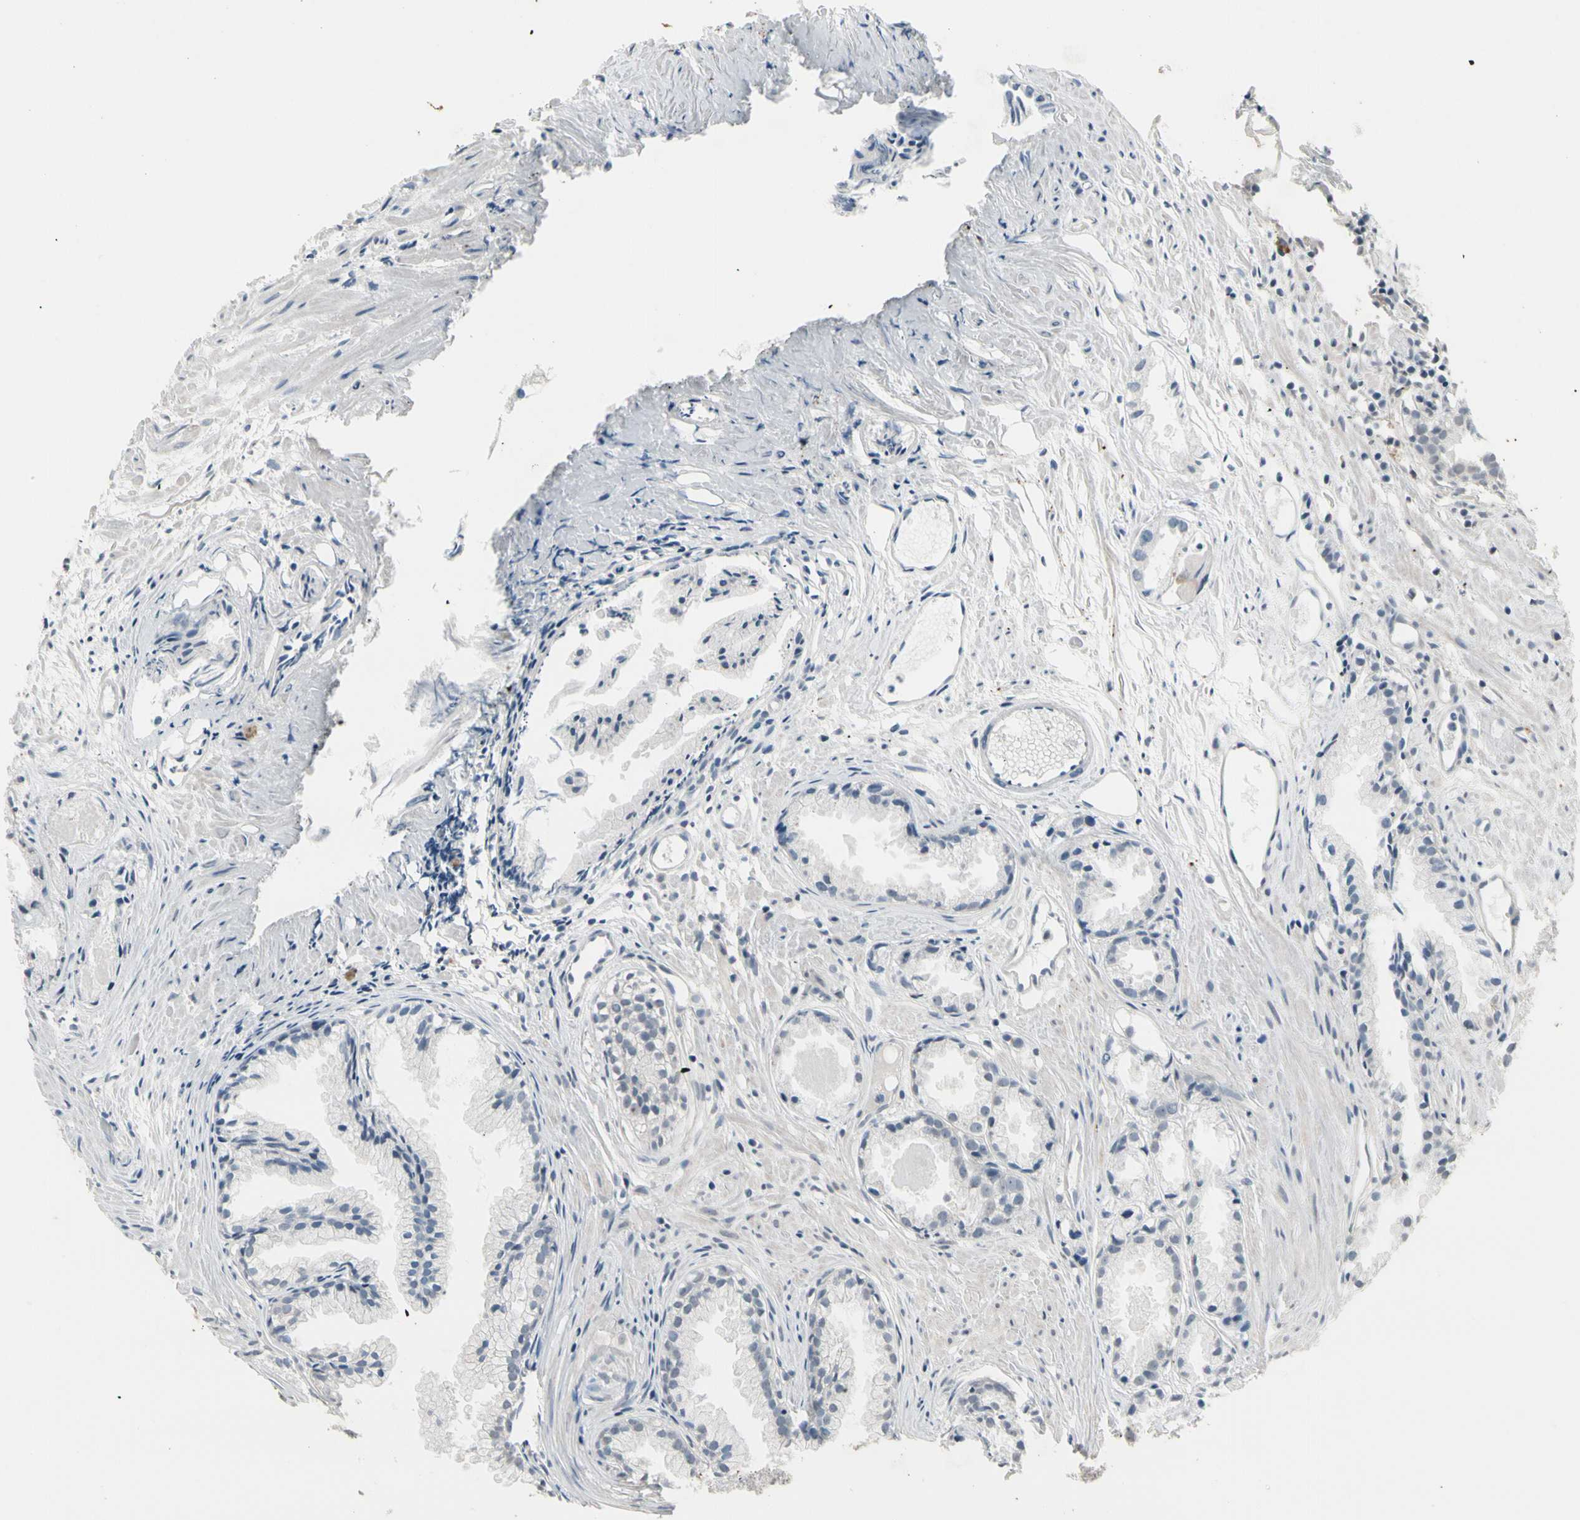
{"staining": {"intensity": "negative", "quantity": "none", "location": "none"}, "tissue": "prostate cancer", "cell_type": "Tumor cells", "image_type": "cancer", "snomed": [{"axis": "morphology", "description": "Adenocarcinoma, Low grade"}, {"axis": "topography", "description": "Prostate"}], "caption": "Micrograph shows no significant protein staining in tumor cells of low-grade adenocarcinoma (prostate).", "gene": "SV2A", "patient": {"sex": "male", "age": 72}}